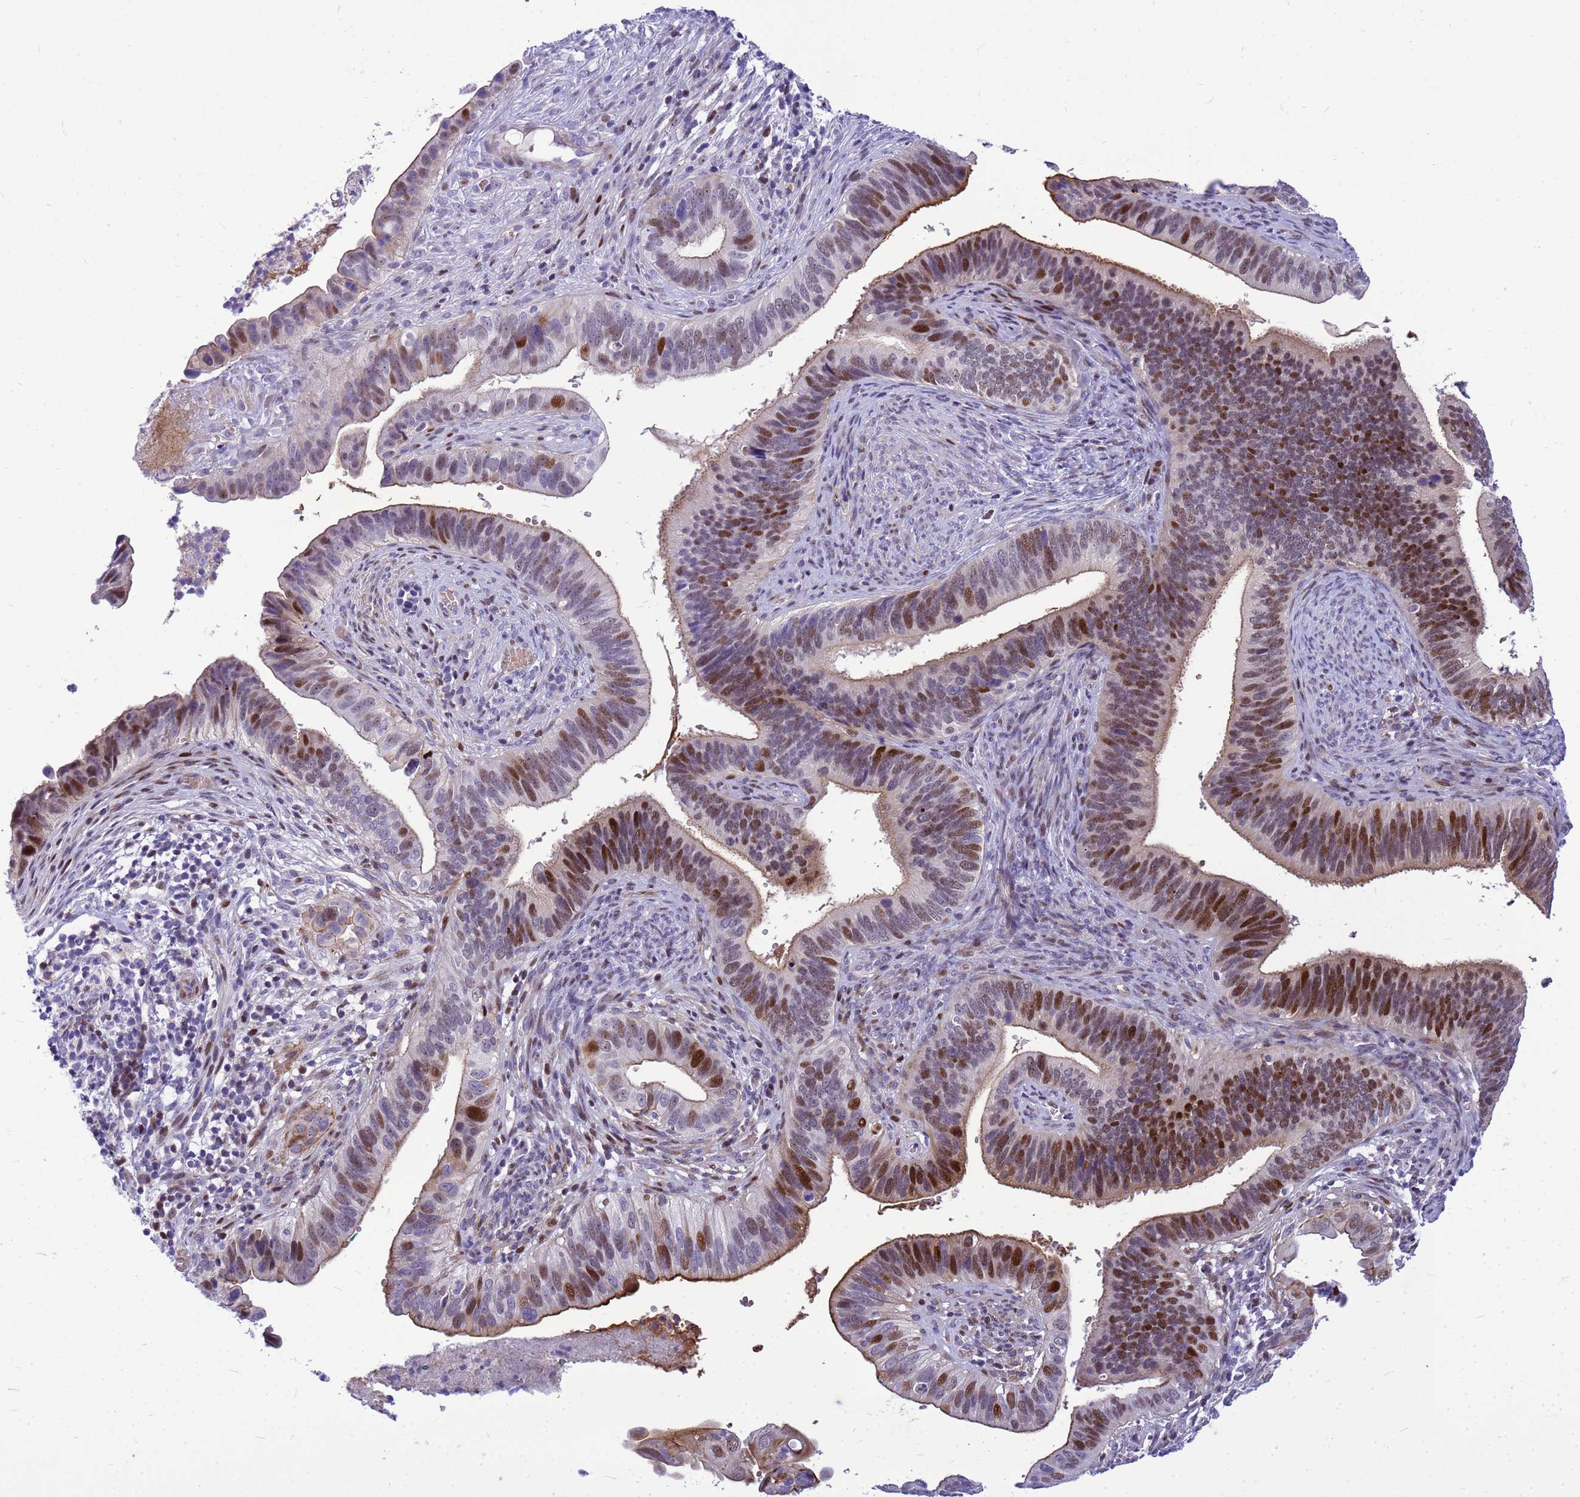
{"staining": {"intensity": "strong", "quantity": "25%-75%", "location": "cytoplasmic/membranous,nuclear"}, "tissue": "cervical cancer", "cell_type": "Tumor cells", "image_type": "cancer", "snomed": [{"axis": "morphology", "description": "Adenocarcinoma, NOS"}, {"axis": "topography", "description": "Cervix"}], "caption": "Tumor cells display high levels of strong cytoplasmic/membranous and nuclear expression in about 25%-75% of cells in human cervical cancer (adenocarcinoma). (DAB = brown stain, brightfield microscopy at high magnification).", "gene": "ADAMTS7", "patient": {"sex": "female", "age": 42}}